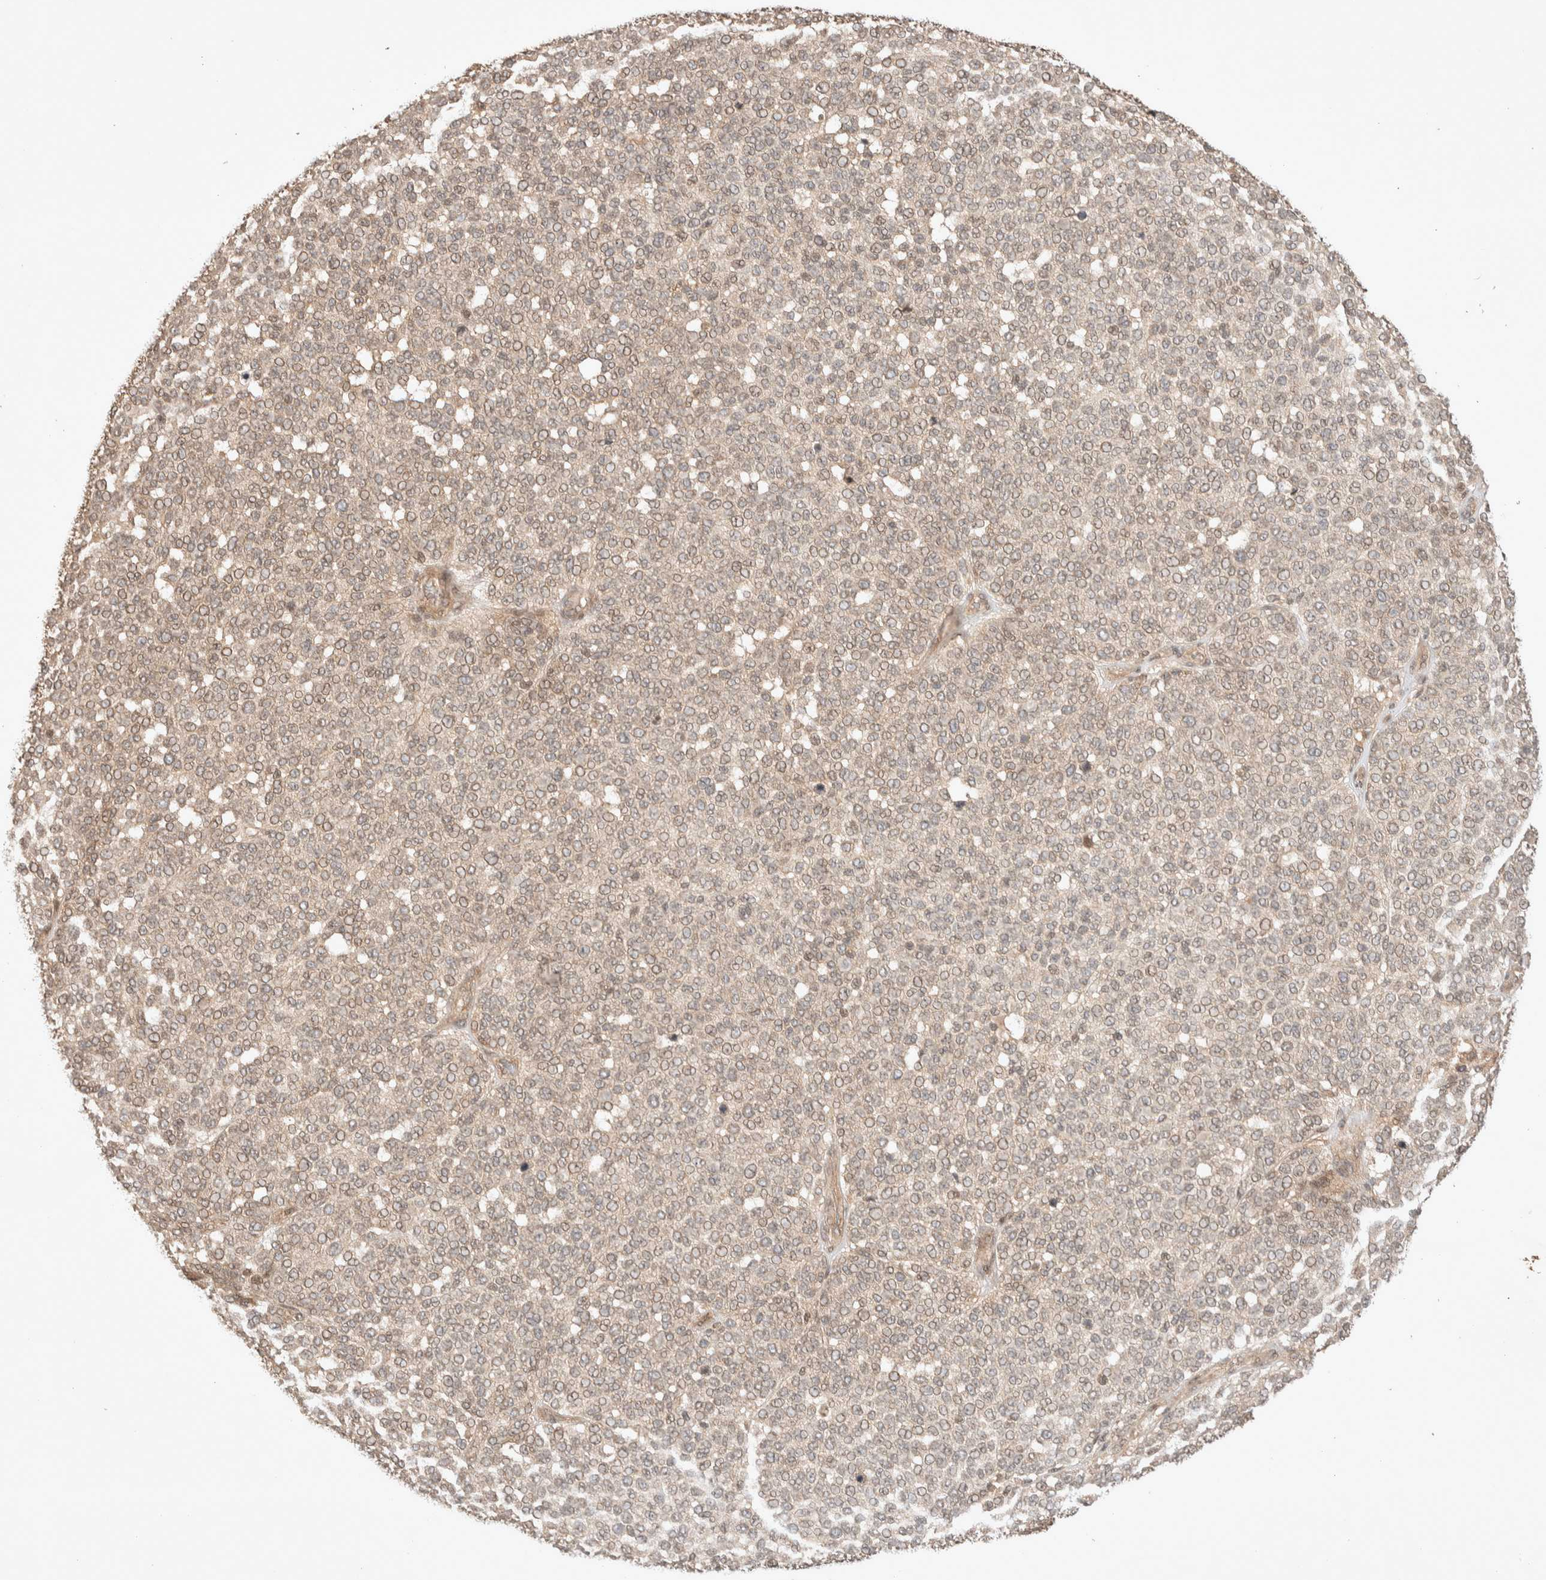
{"staining": {"intensity": "weak", "quantity": "25%-75%", "location": "cytoplasmic/membranous,nuclear"}, "tissue": "melanoma", "cell_type": "Tumor cells", "image_type": "cancer", "snomed": [{"axis": "morphology", "description": "Malignant melanoma, NOS"}, {"axis": "topography", "description": "Skin"}], "caption": "This image shows malignant melanoma stained with IHC to label a protein in brown. The cytoplasmic/membranous and nuclear of tumor cells show weak positivity for the protein. Nuclei are counter-stained blue.", "gene": "THRA", "patient": {"sex": "male", "age": 59}}